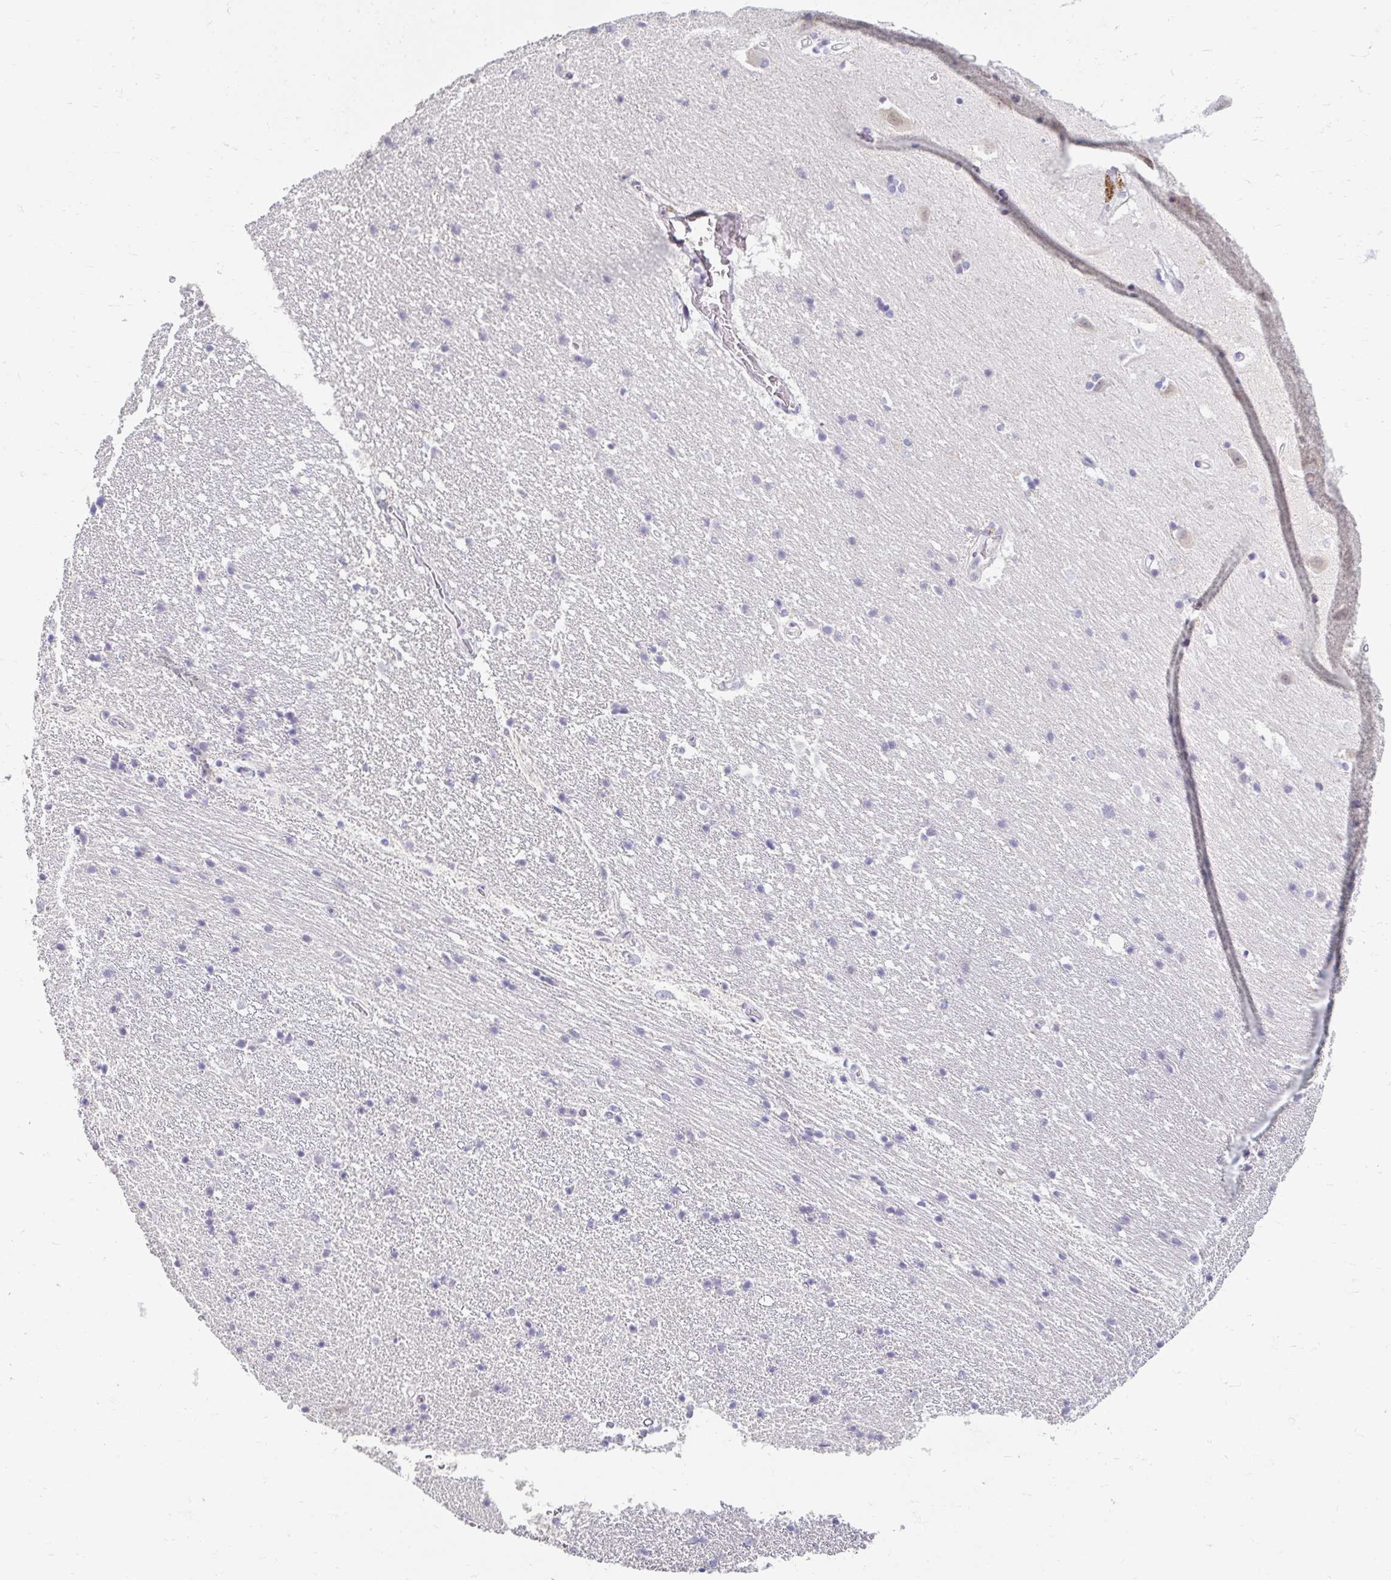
{"staining": {"intensity": "negative", "quantity": "none", "location": "none"}, "tissue": "hippocampus", "cell_type": "Glial cells", "image_type": "normal", "snomed": [{"axis": "morphology", "description": "Normal tissue, NOS"}, {"axis": "topography", "description": "Hippocampus"}], "caption": "Immunohistochemistry histopathology image of unremarkable hippocampus: human hippocampus stained with DAB (3,3'-diaminobenzidine) shows no significant protein staining in glial cells.", "gene": "DDN", "patient": {"sex": "male", "age": 63}}